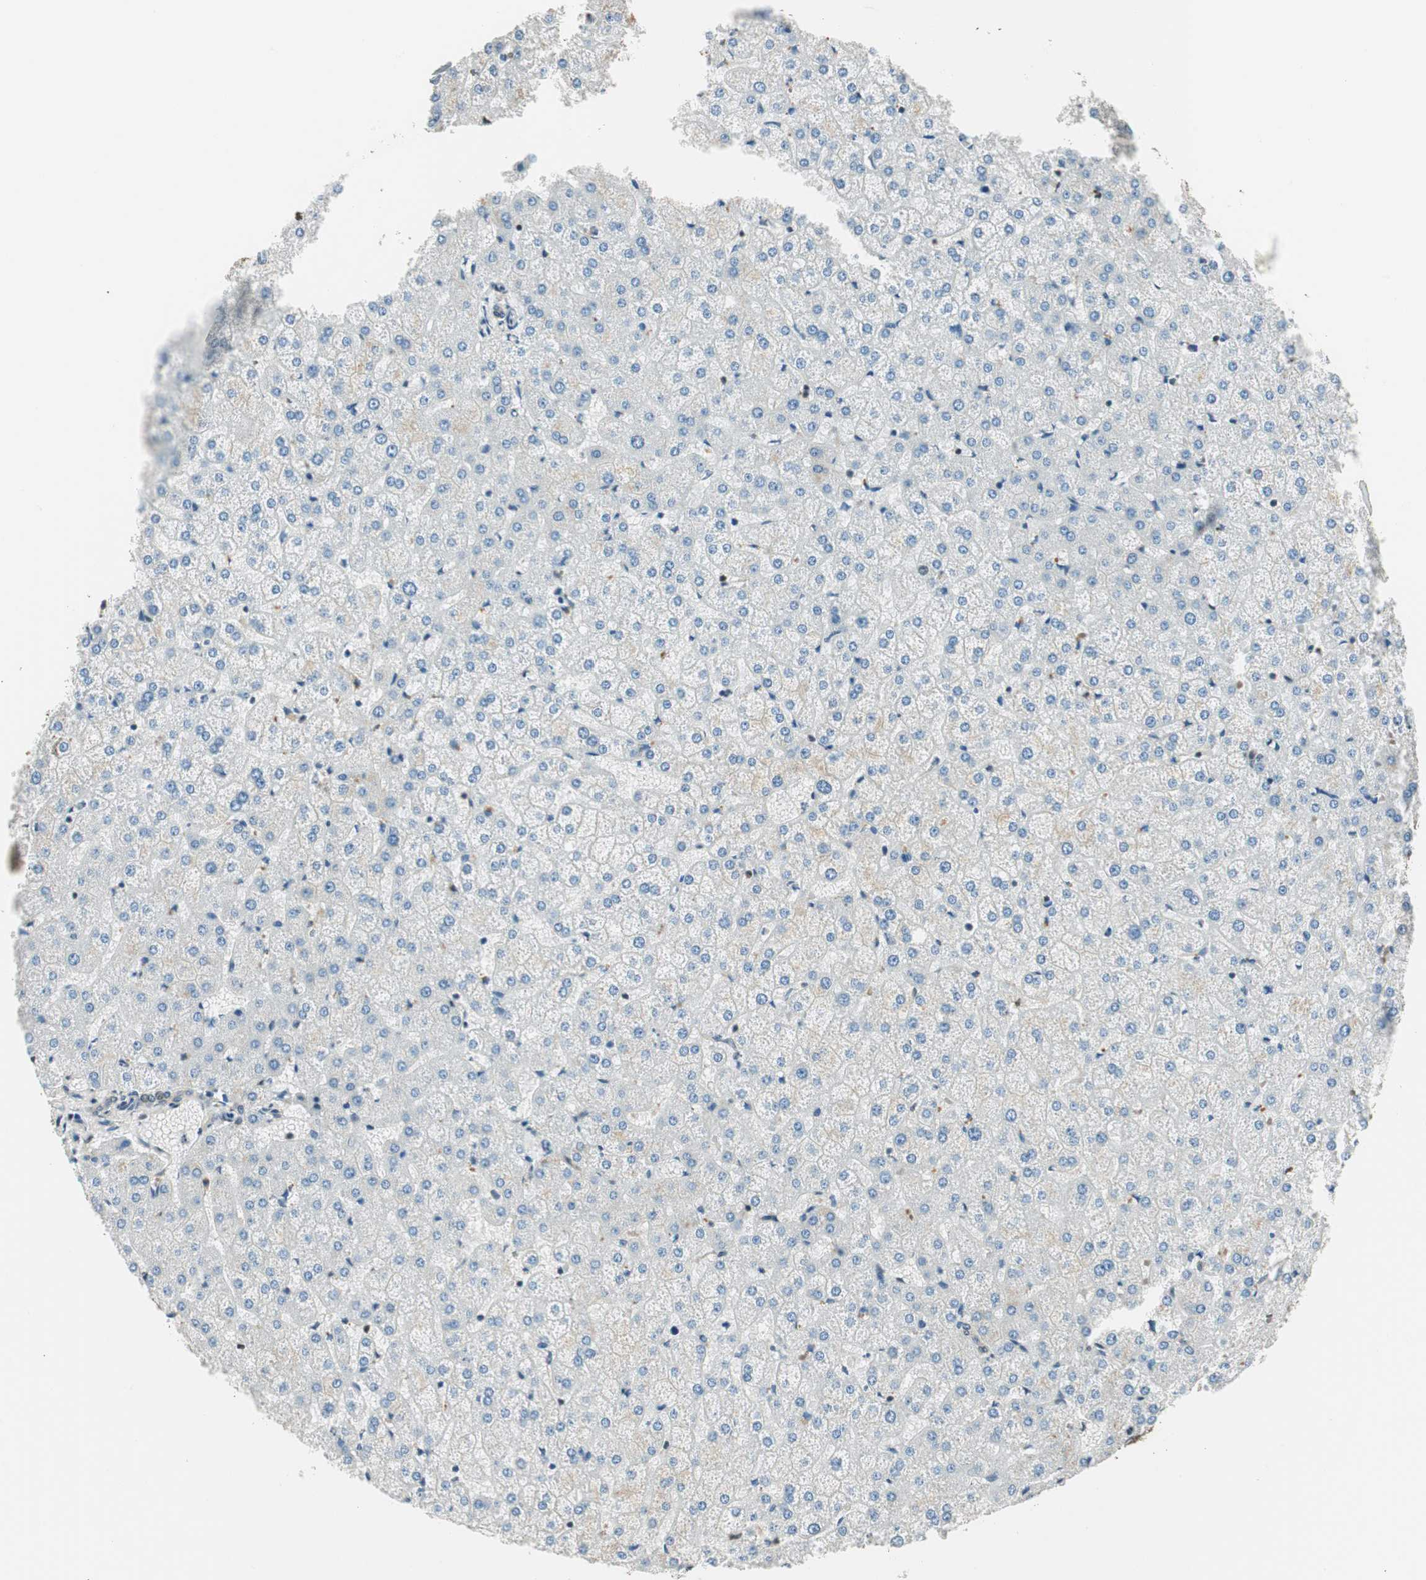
{"staining": {"intensity": "weak", "quantity": "25%-75%", "location": "nuclear"}, "tissue": "liver", "cell_type": "Cholangiocytes", "image_type": "normal", "snomed": [{"axis": "morphology", "description": "Normal tissue, NOS"}, {"axis": "topography", "description": "Liver"}], "caption": "Liver stained for a protein exhibits weak nuclear positivity in cholangiocytes.", "gene": "RING1", "patient": {"sex": "female", "age": 32}}